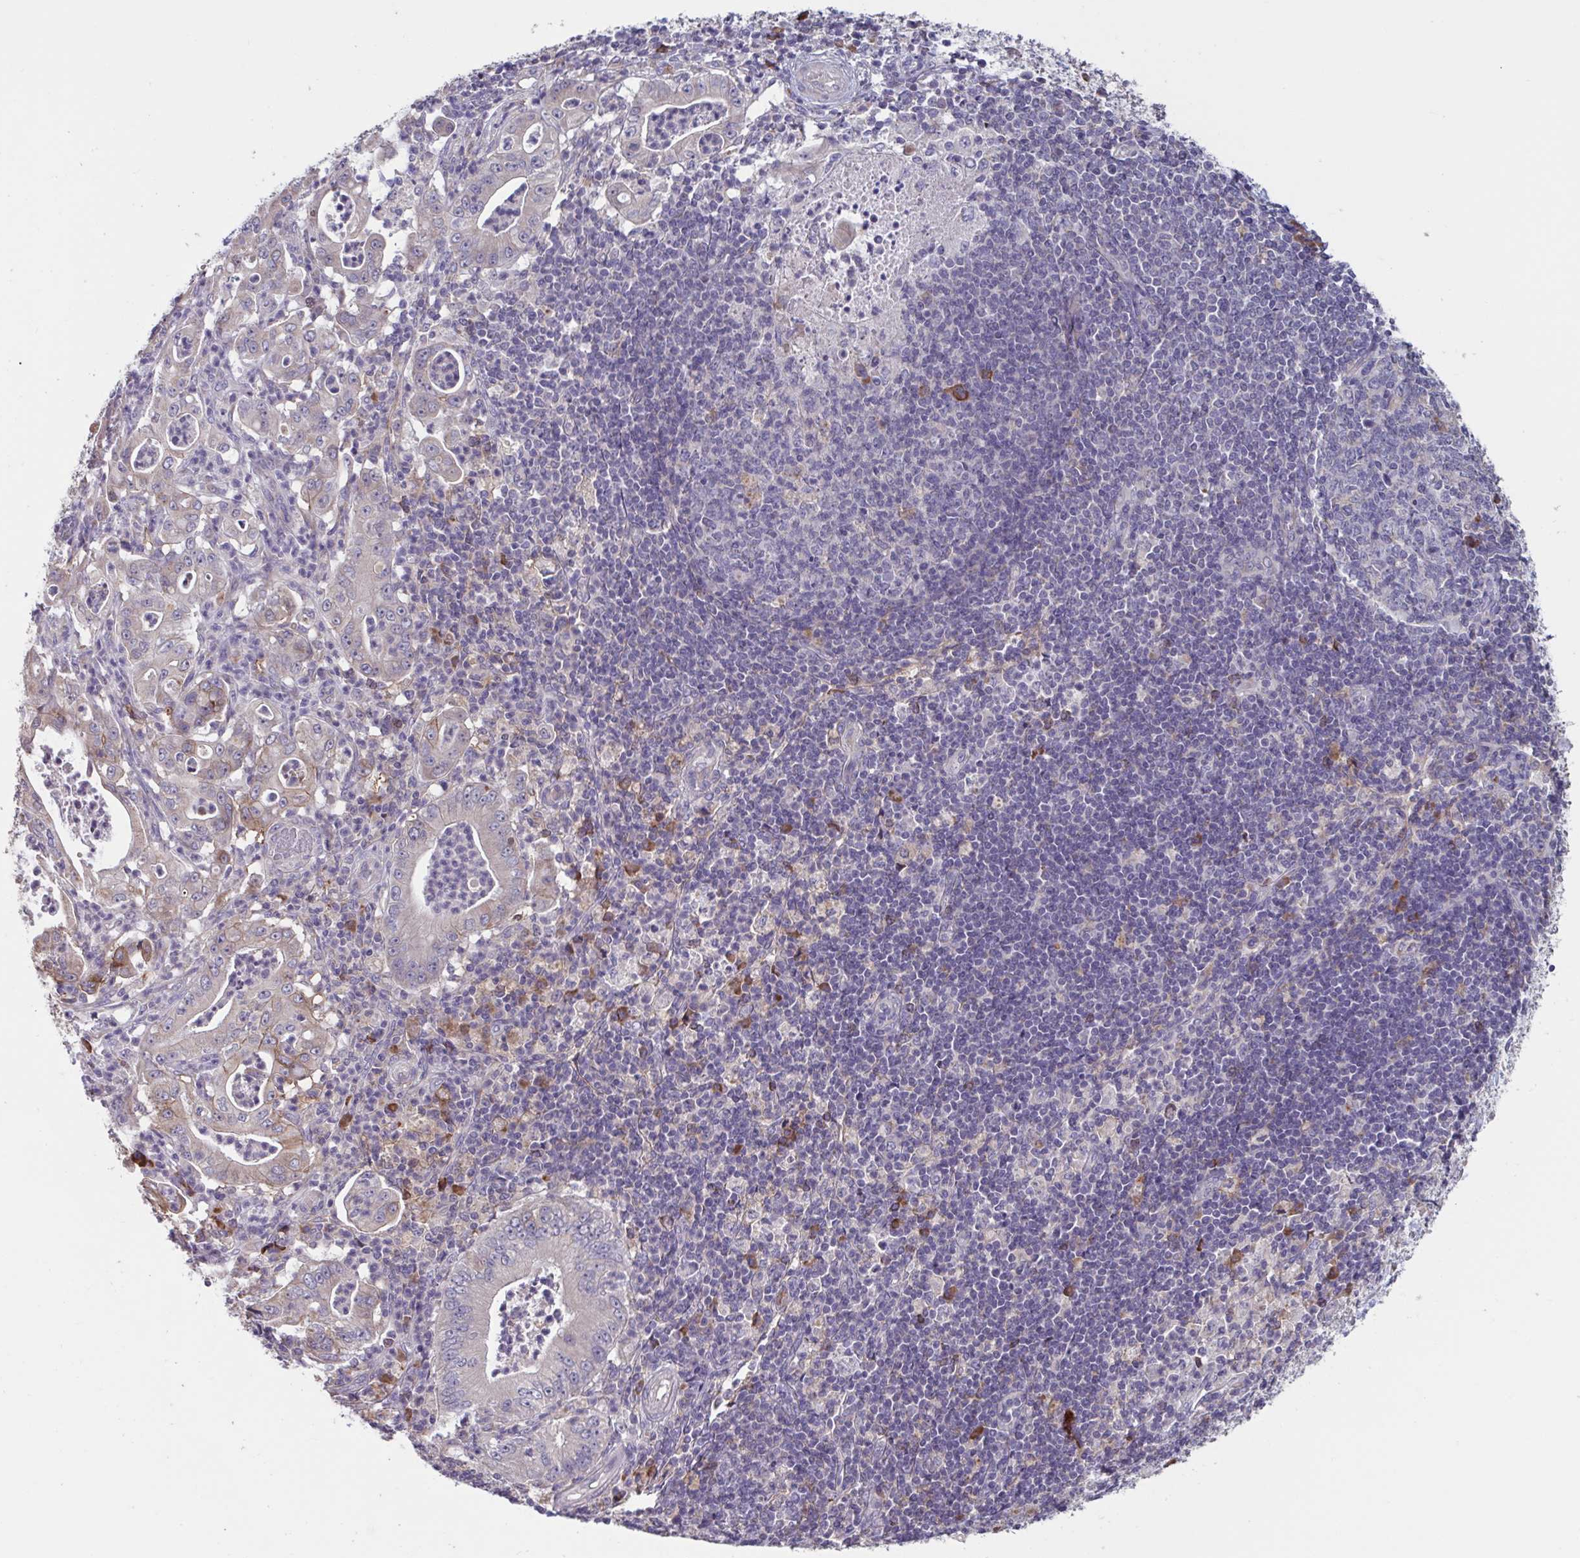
{"staining": {"intensity": "moderate", "quantity": "<25%", "location": "cytoplasmic/membranous"}, "tissue": "pancreatic cancer", "cell_type": "Tumor cells", "image_type": "cancer", "snomed": [{"axis": "morphology", "description": "Adenocarcinoma, NOS"}, {"axis": "topography", "description": "Pancreas"}], "caption": "Tumor cells demonstrate low levels of moderate cytoplasmic/membranous positivity in about <25% of cells in pancreatic cancer.", "gene": "CD1E", "patient": {"sex": "male", "age": 71}}